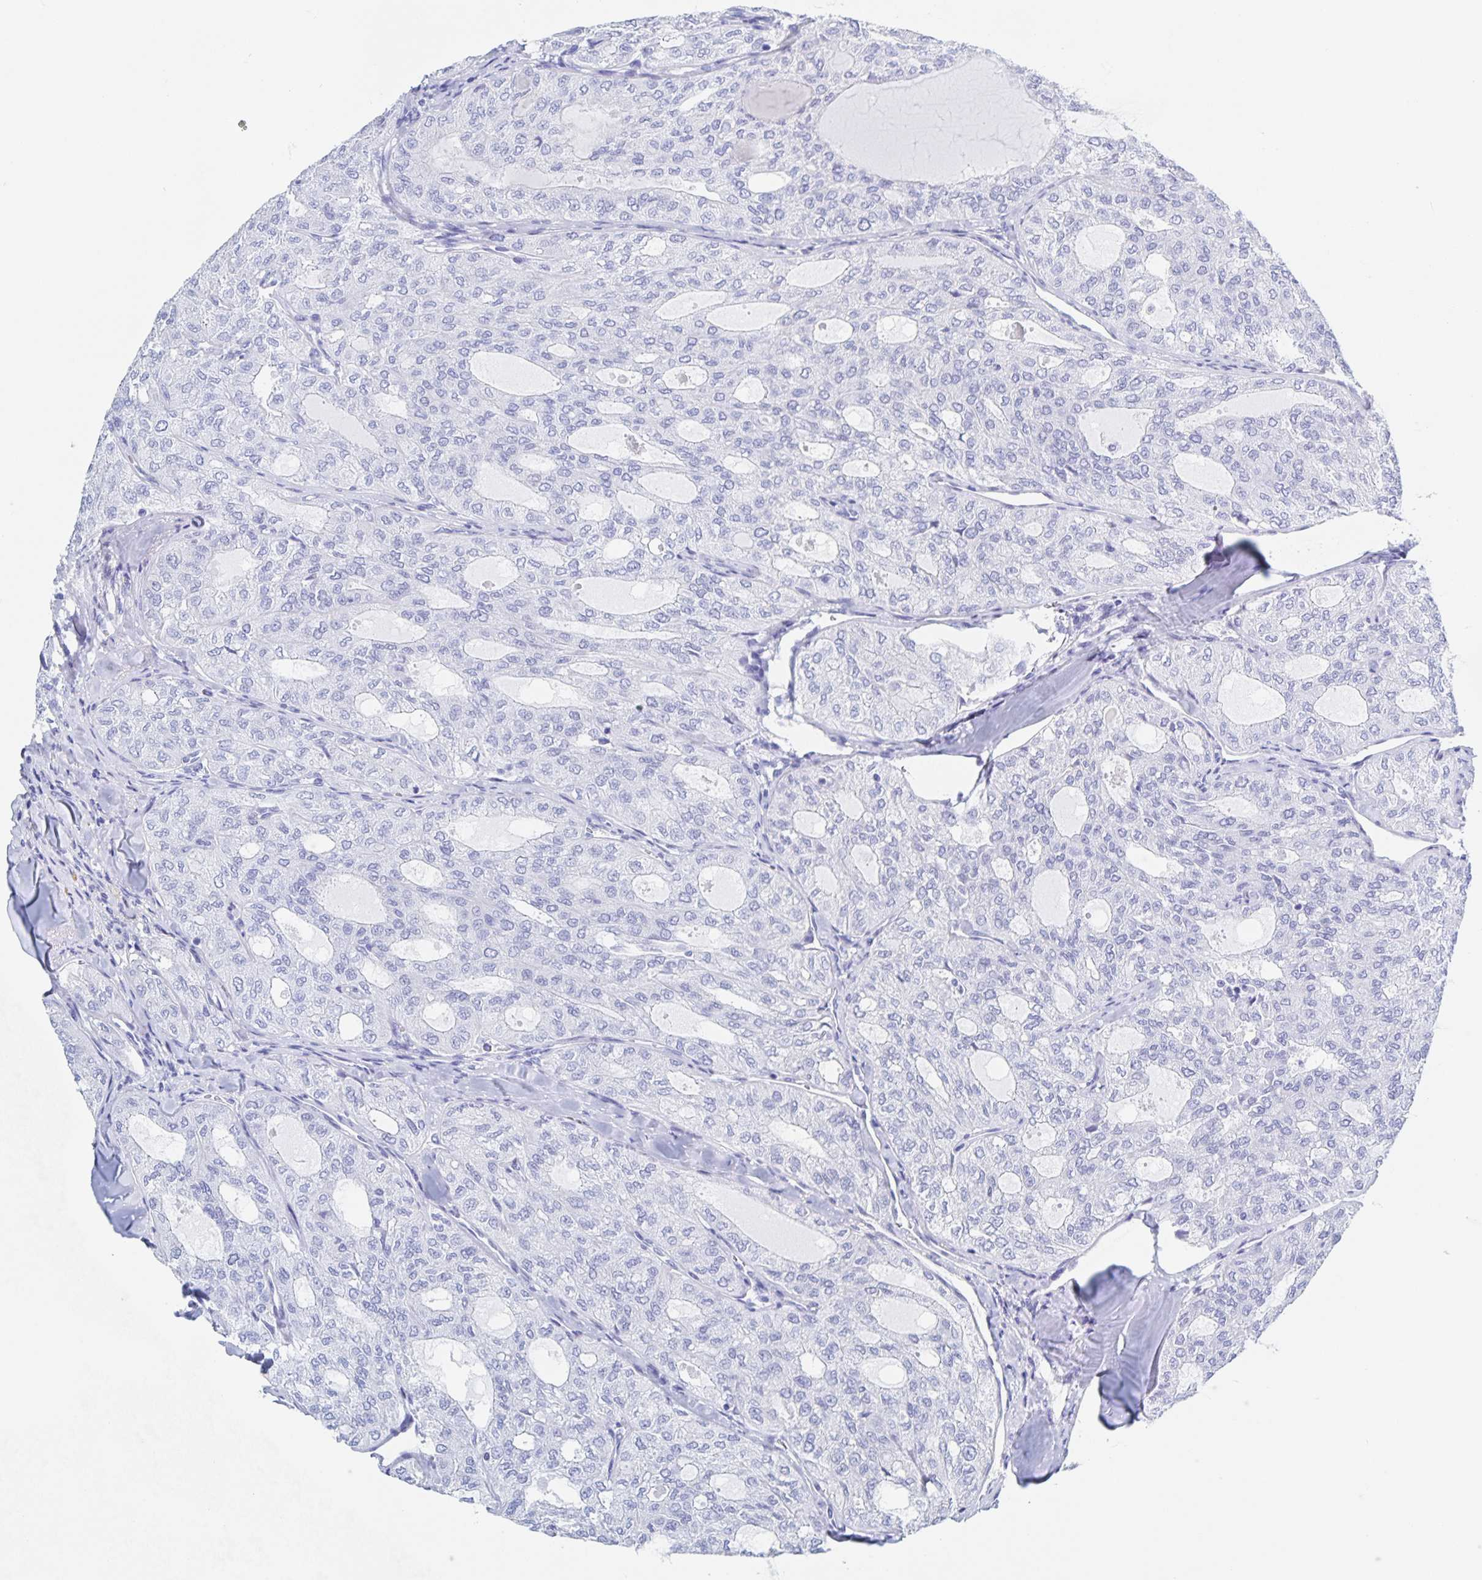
{"staining": {"intensity": "negative", "quantity": "none", "location": "none"}, "tissue": "thyroid cancer", "cell_type": "Tumor cells", "image_type": "cancer", "snomed": [{"axis": "morphology", "description": "Follicular adenoma carcinoma, NOS"}, {"axis": "topography", "description": "Thyroid gland"}], "caption": "The image demonstrates no staining of tumor cells in follicular adenoma carcinoma (thyroid).", "gene": "DMBT1", "patient": {"sex": "male", "age": 75}}